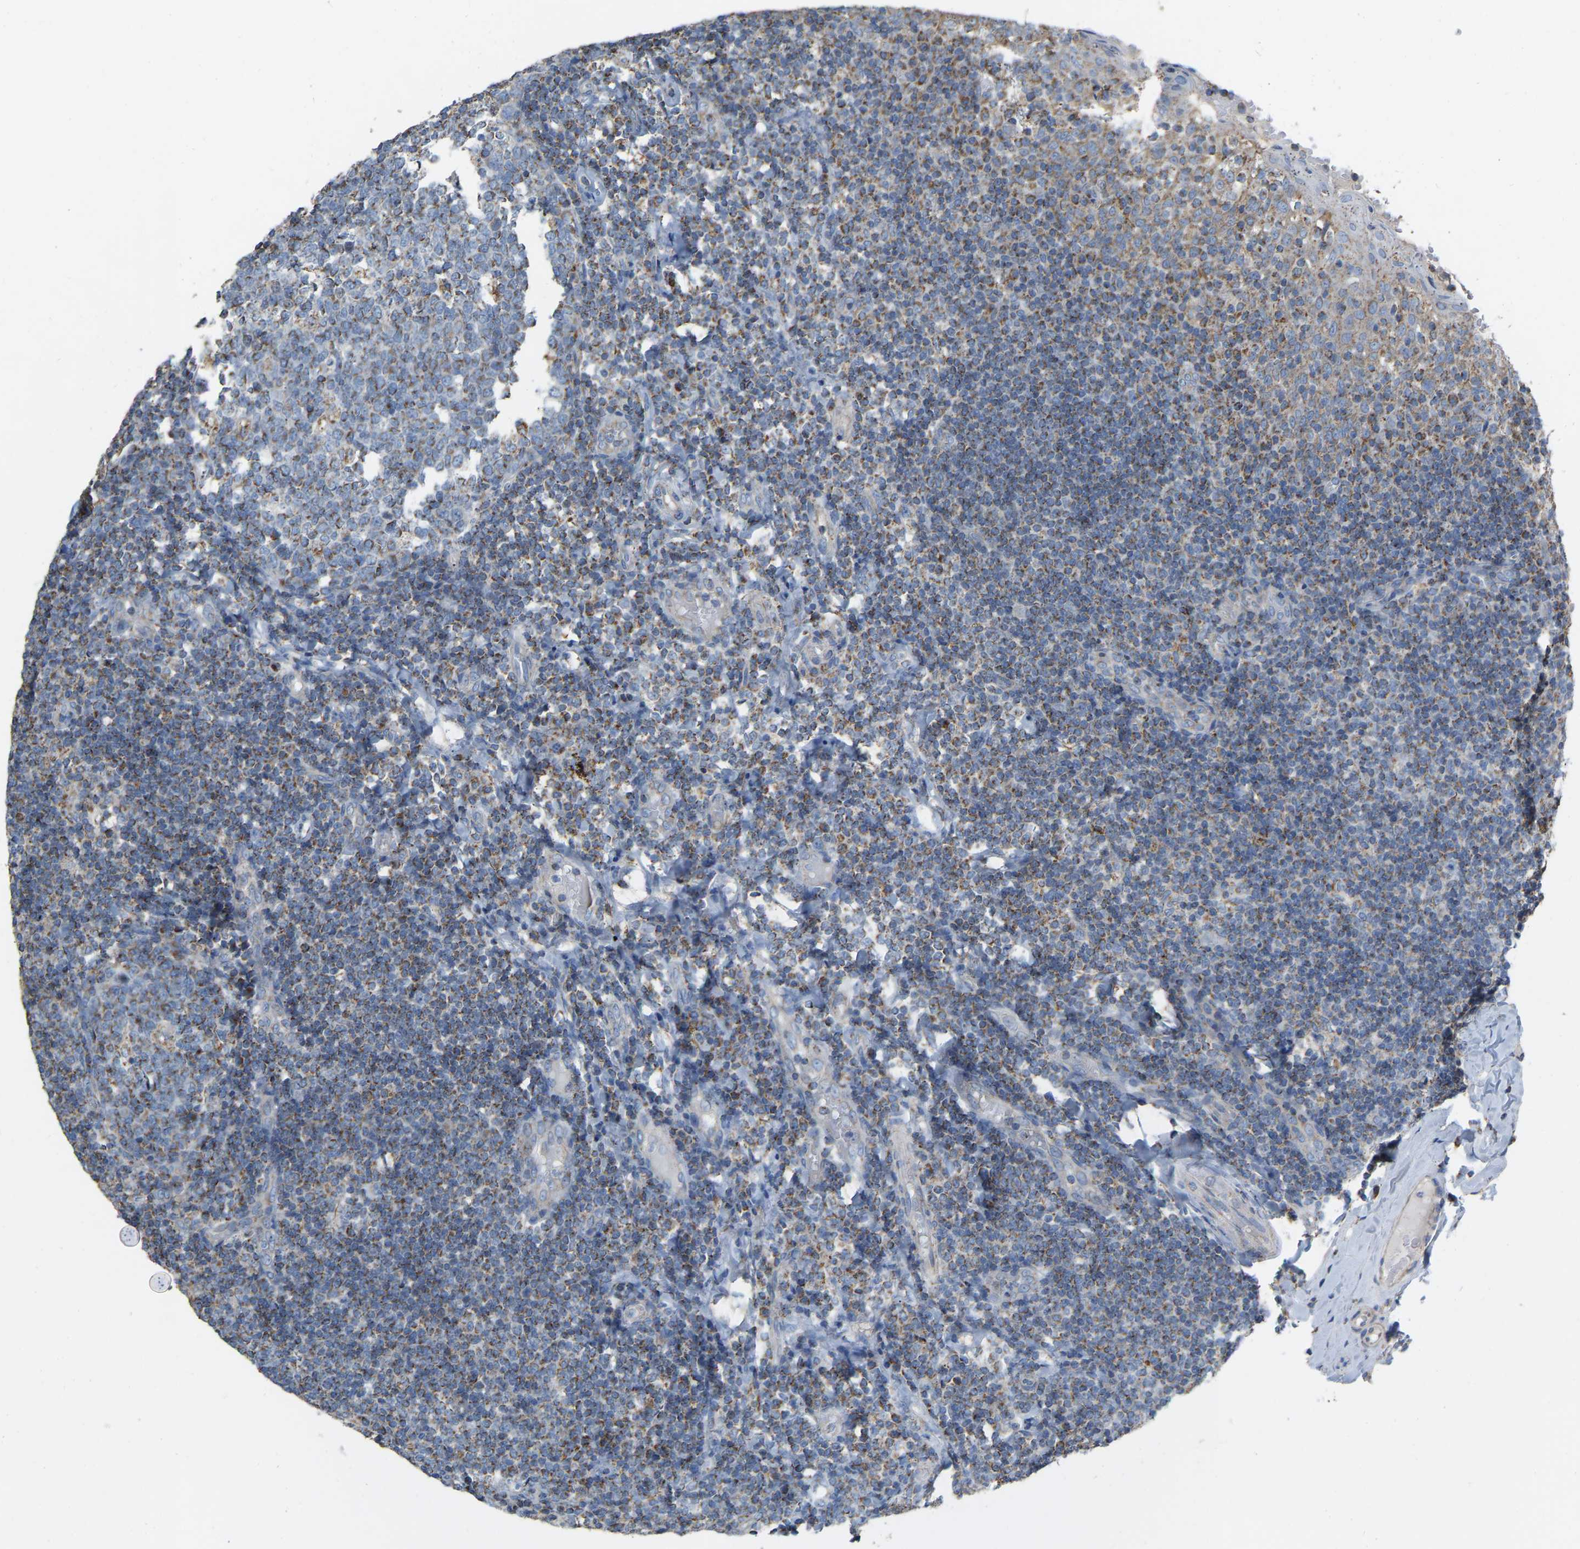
{"staining": {"intensity": "moderate", "quantity": "<25%", "location": "cytoplasmic/membranous"}, "tissue": "tonsil", "cell_type": "Germinal center cells", "image_type": "normal", "snomed": [{"axis": "morphology", "description": "Normal tissue, NOS"}, {"axis": "topography", "description": "Tonsil"}], "caption": "Immunohistochemical staining of benign tonsil demonstrates moderate cytoplasmic/membranous protein positivity in approximately <25% of germinal center cells. The staining was performed using DAB to visualize the protein expression in brown, while the nuclei were stained in blue with hematoxylin (Magnification: 20x).", "gene": "CBLB", "patient": {"sex": "female", "age": 19}}